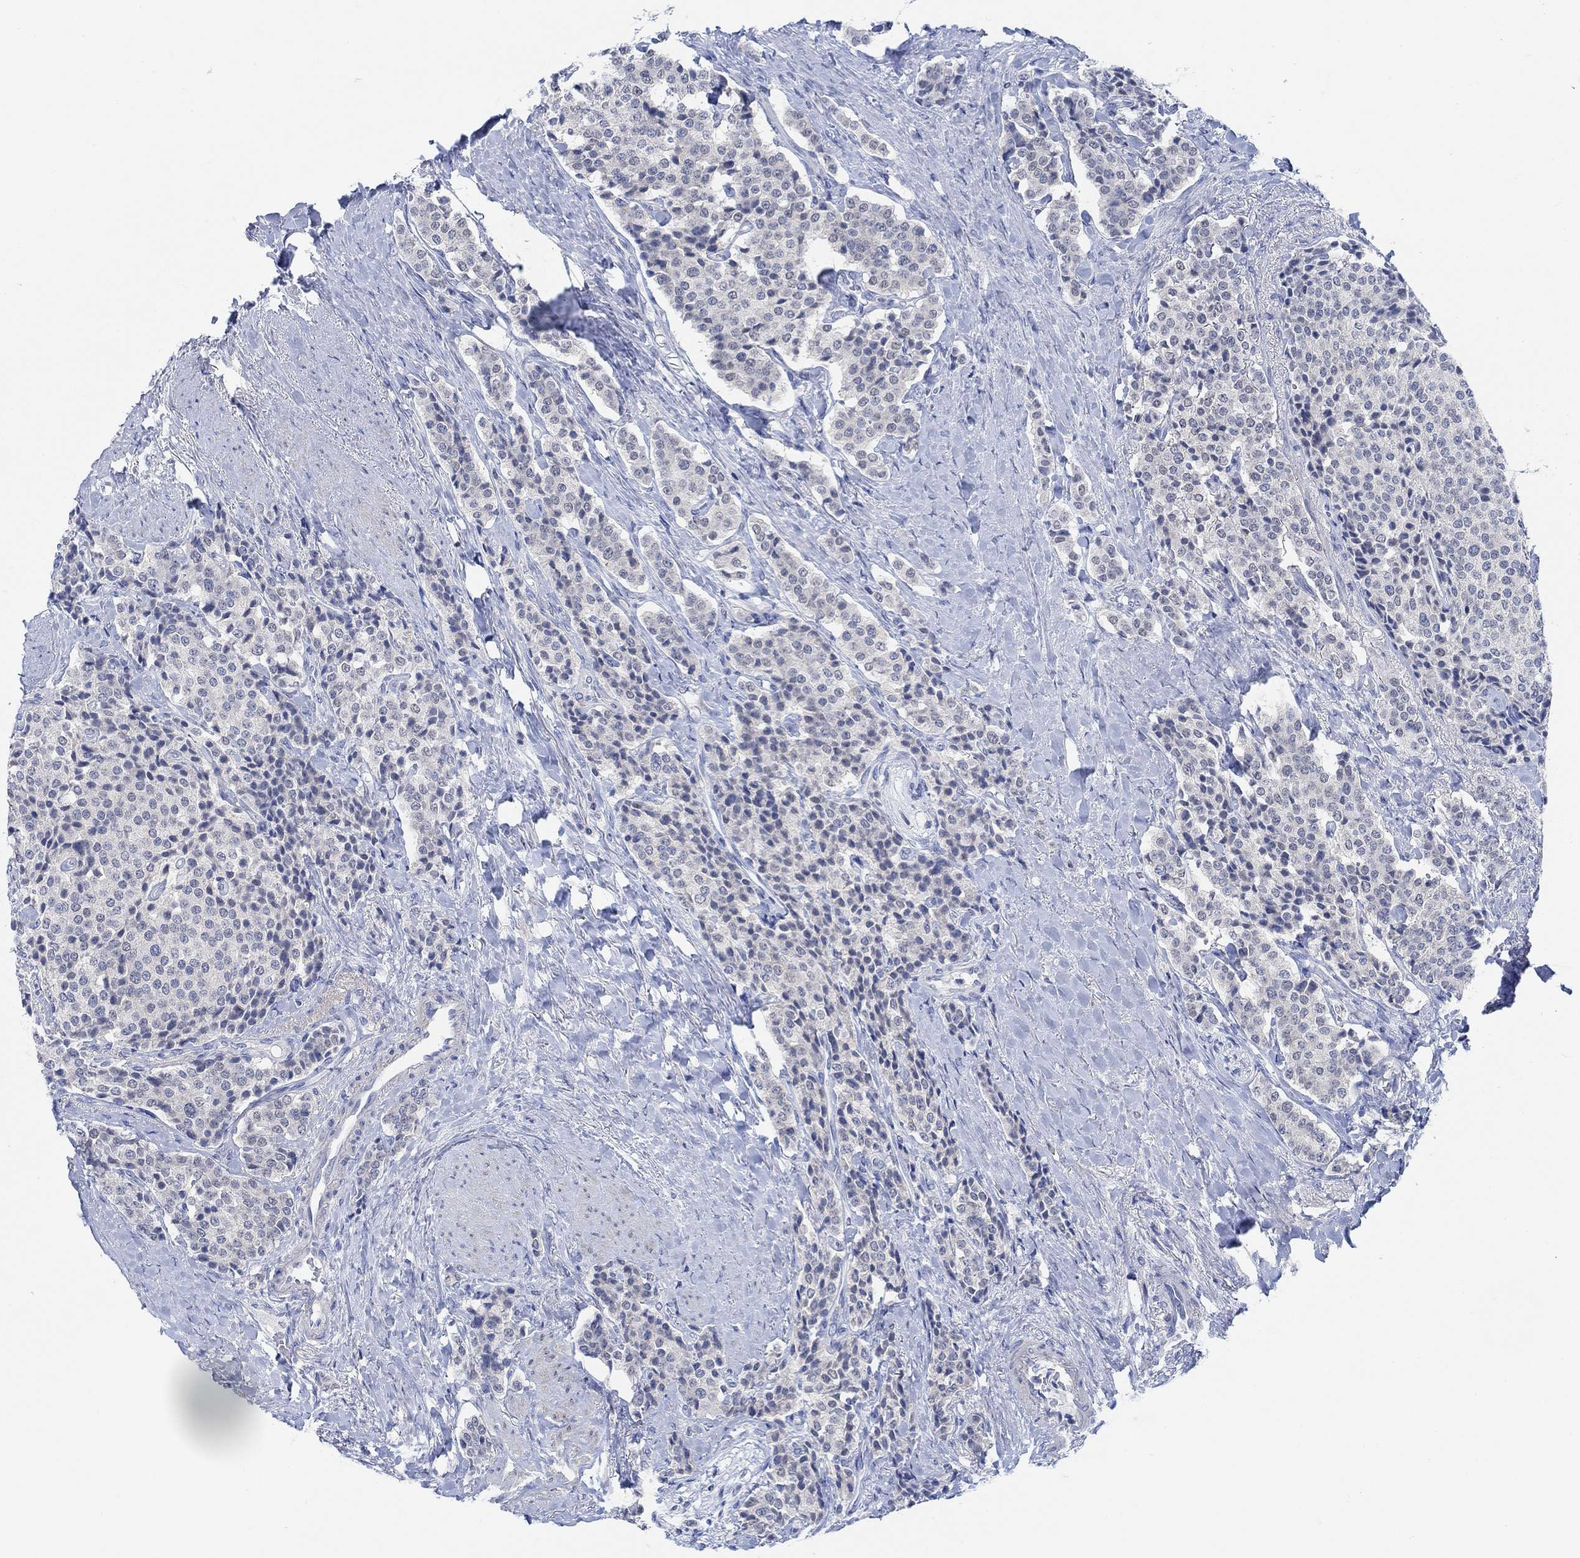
{"staining": {"intensity": "negative", "quantity": "none", "location": "none"}, "tissue": "carcinoid", "cell_type": "Tumor cells", "image_type": "cancer", "snomed": [{"axis": "morphology", "description": "Carcinoid, malignant, NOS"}, {"axis": "topography", "description": "Small intestine"}], "caption": "Image shows no protein staining in tumor cells of carcinoid tissue. (DAB (3,3'-diaminobenzidine) immunohistochemistry, high magnification).", "gene": "RIMS1", "patient": {"sex": "female", "age": 58}}